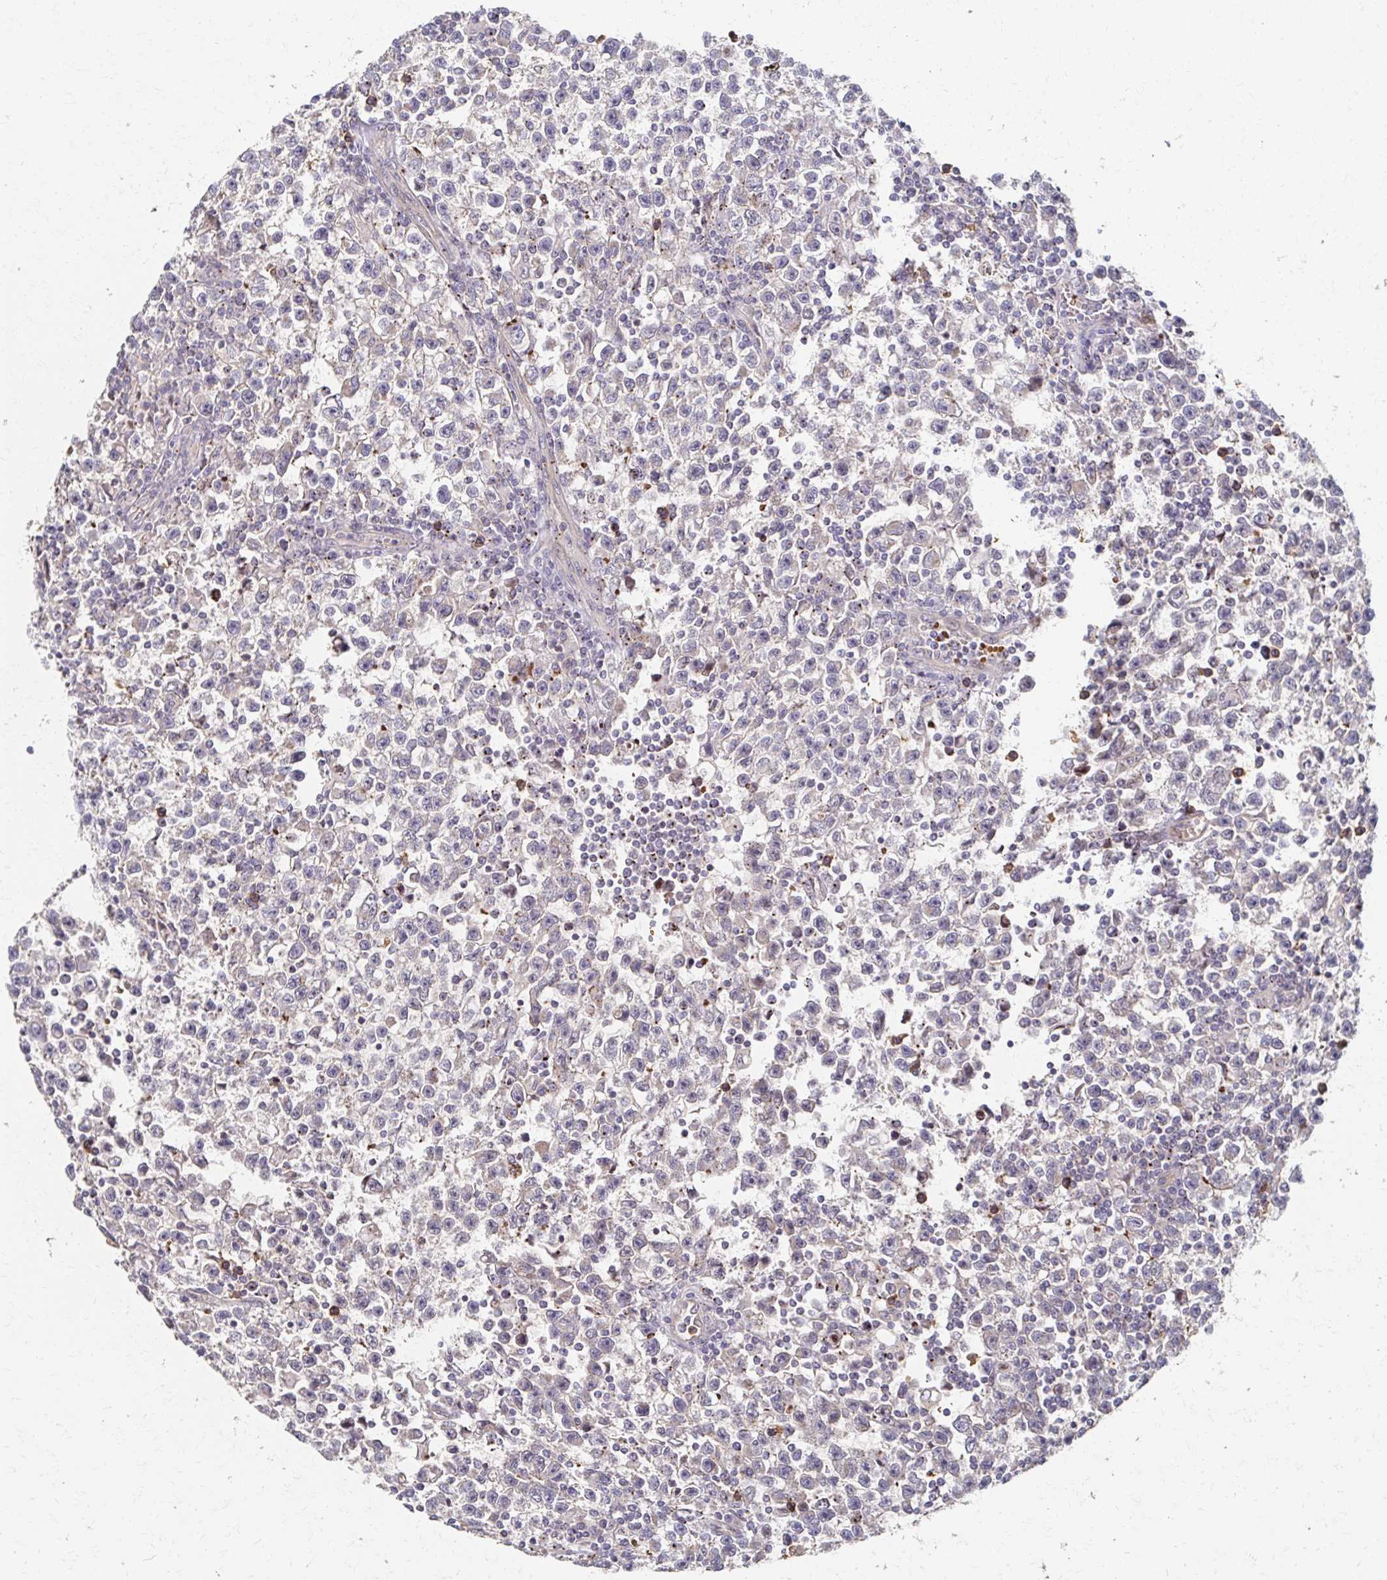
{"staining": {"intensity": "negative", "quantity": "none", "location": "none"}, "tissue": "testis cancer", "cell_type": "Tumor cells", "image_type": "cancer", "snomed": [{"axis": "morphology", "description": "Seminoma, NOS"}, {"axis": "topography", "description": "Testis"}], "caption": "High magnification brightfield microscopy of testis cancer (seminoma) stained with DAB (brown) and counterstained with hematoxylin (blue): tumor cells show no significant staining. (Stains: DAB (3,3'-diaminobenzidine) immunohistochemistry with hematoxylin counter stain, Microscopy: brightfield microscopy at high magnification).", "gene": "SKA2", "patient": {"sex": "male", "age": 31}}